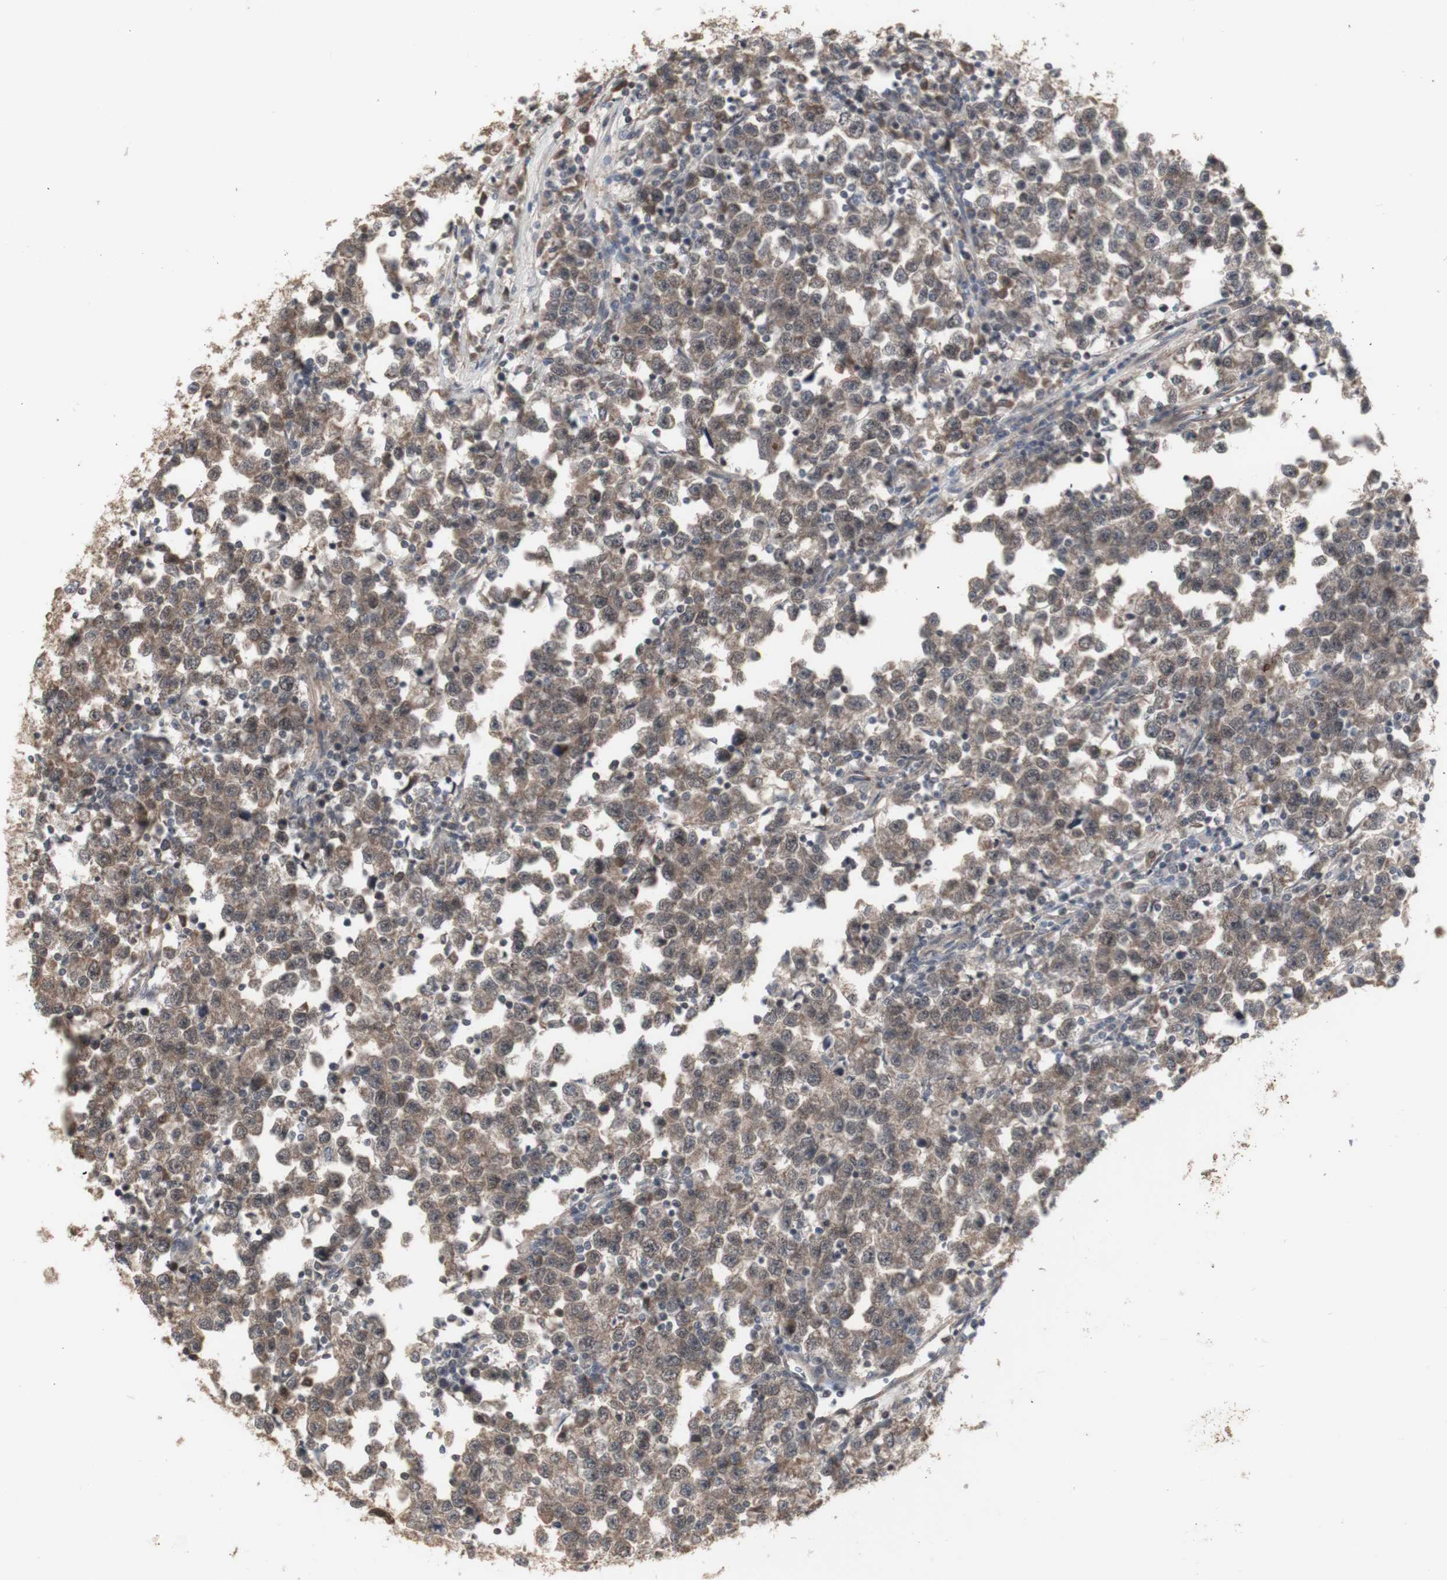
{"staining": {"intensity": "moderate", "quantity": ">75%", "location": "cytoplasmic/membranous"}, "tissue": "testis cancer", "cell_type": "Tumor cells", "image_type": "cancer", "snomed": [{"axis": "morphology", "description": "Seminoma, NOS"}, {"axis": "topography", "description": "Testis"}], "caption": "The photomicrograph displays immunohistochemical staining of testis cancer (seminoma). There is moderate cytoplasmic/membranous expression is identified in approximately >75% of tumor cells. Immunohistochemistry stains the protein of interest in brown and the nuclei are stained blue.", "gene": "ALOX12", "patient": {"sex": "male", "age": 43}}